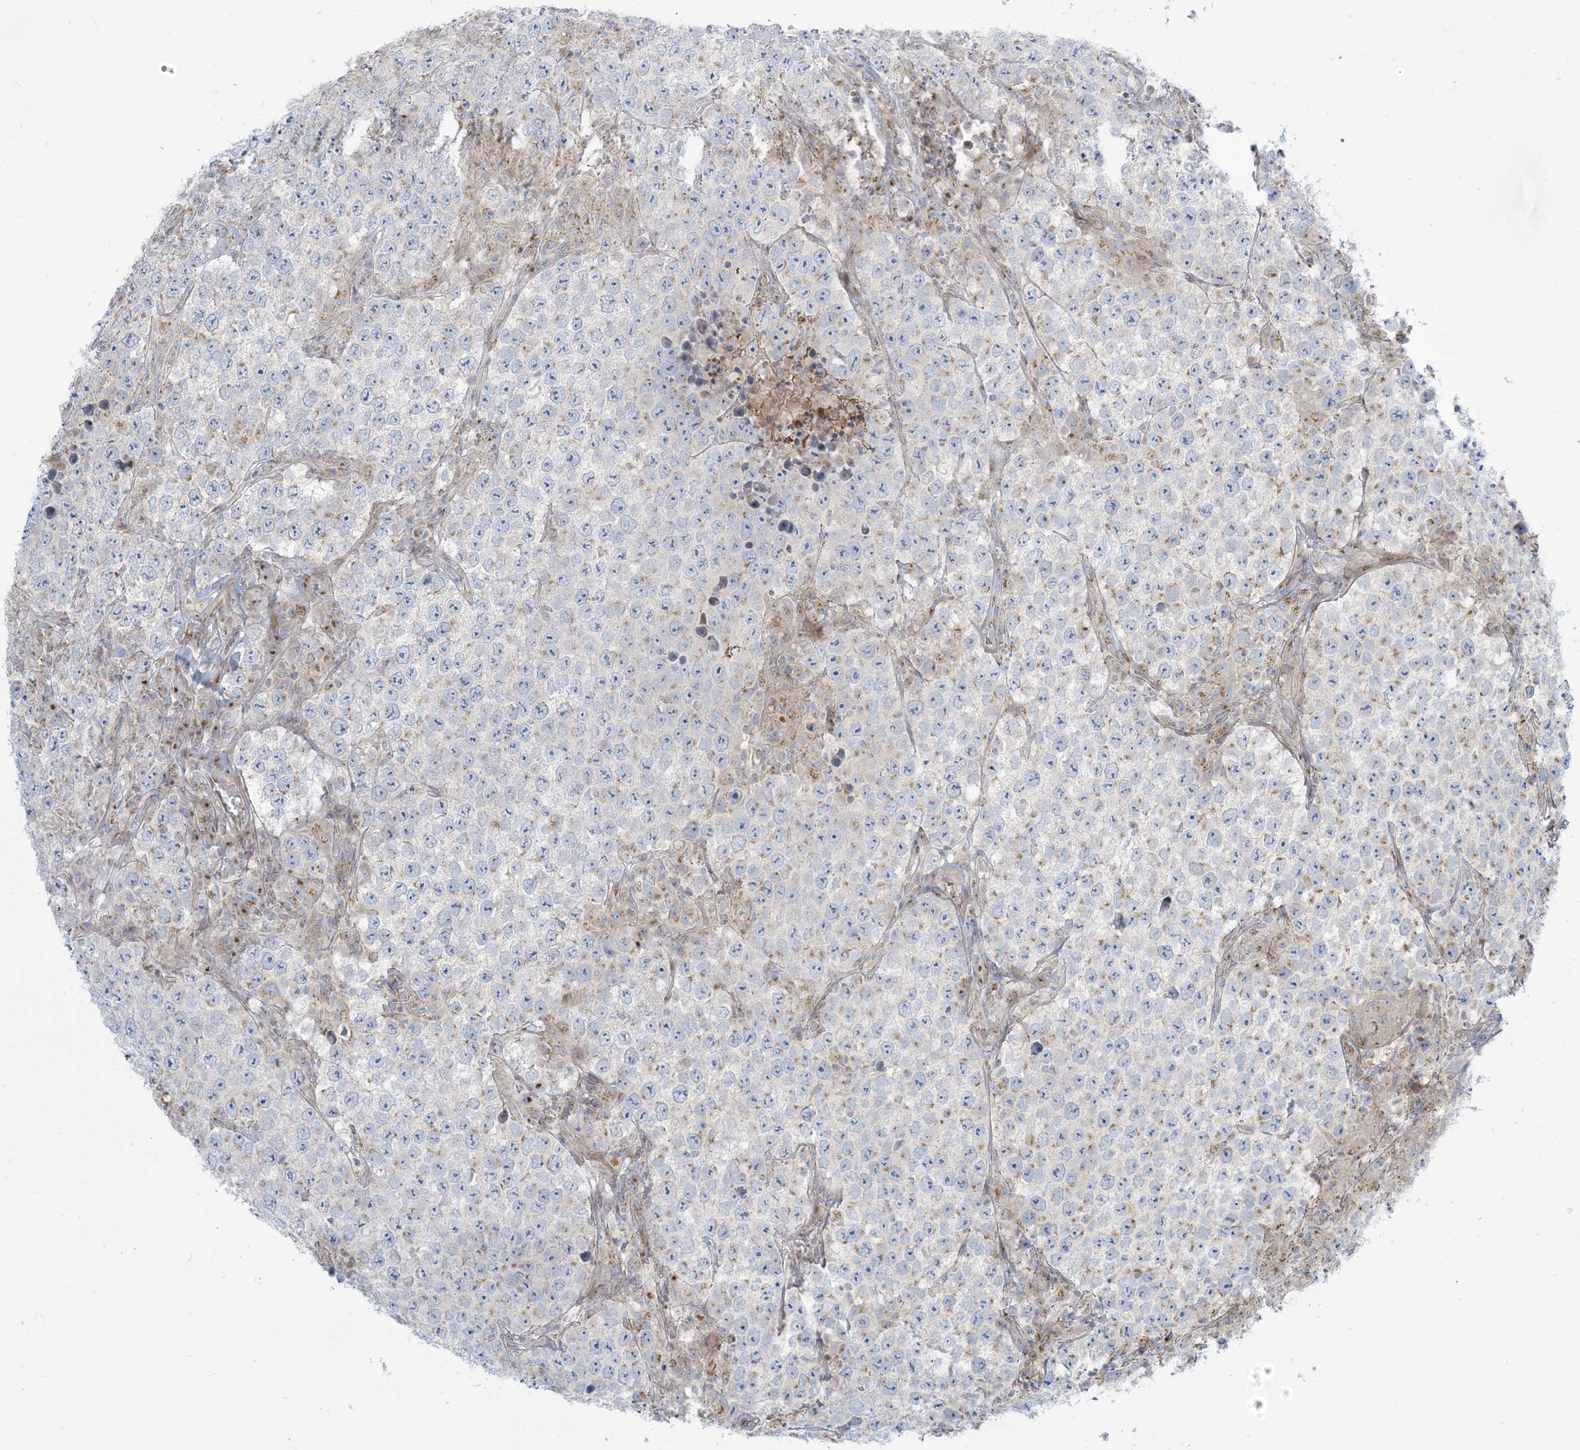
{"staining": {"intensity": "moderate", "quantity": "<25%", "location": "cytoplasmic/membranous"}, "tissue": "testis cancer", "cell_type": "Tumor cells", "image_type": "cancer", "snomed": [{"axis": "morphology", "description": "Normal tissue, NOS"}, {"axis": "morphology", "description": "Urothelial carcinoma, High grade"}, {"axis": "morphology", "description": "Seminoma, NOS"}, {"axis": "morphology", "description": "Carcinoma, Embryonal, NOS"}, {"axis": "topography", "description": "Urinary bladder"}, {"axis": "topography", "description": "Testis"}], "caption": "Immunohistochemical staining of seminoma (testis) exhibits low levels of moderate cytoplasmic/membranous protein positivity in about <25% of tumor cells.", "gene": "AFTPH", "patient": {"sex": "male", "age": 41}}